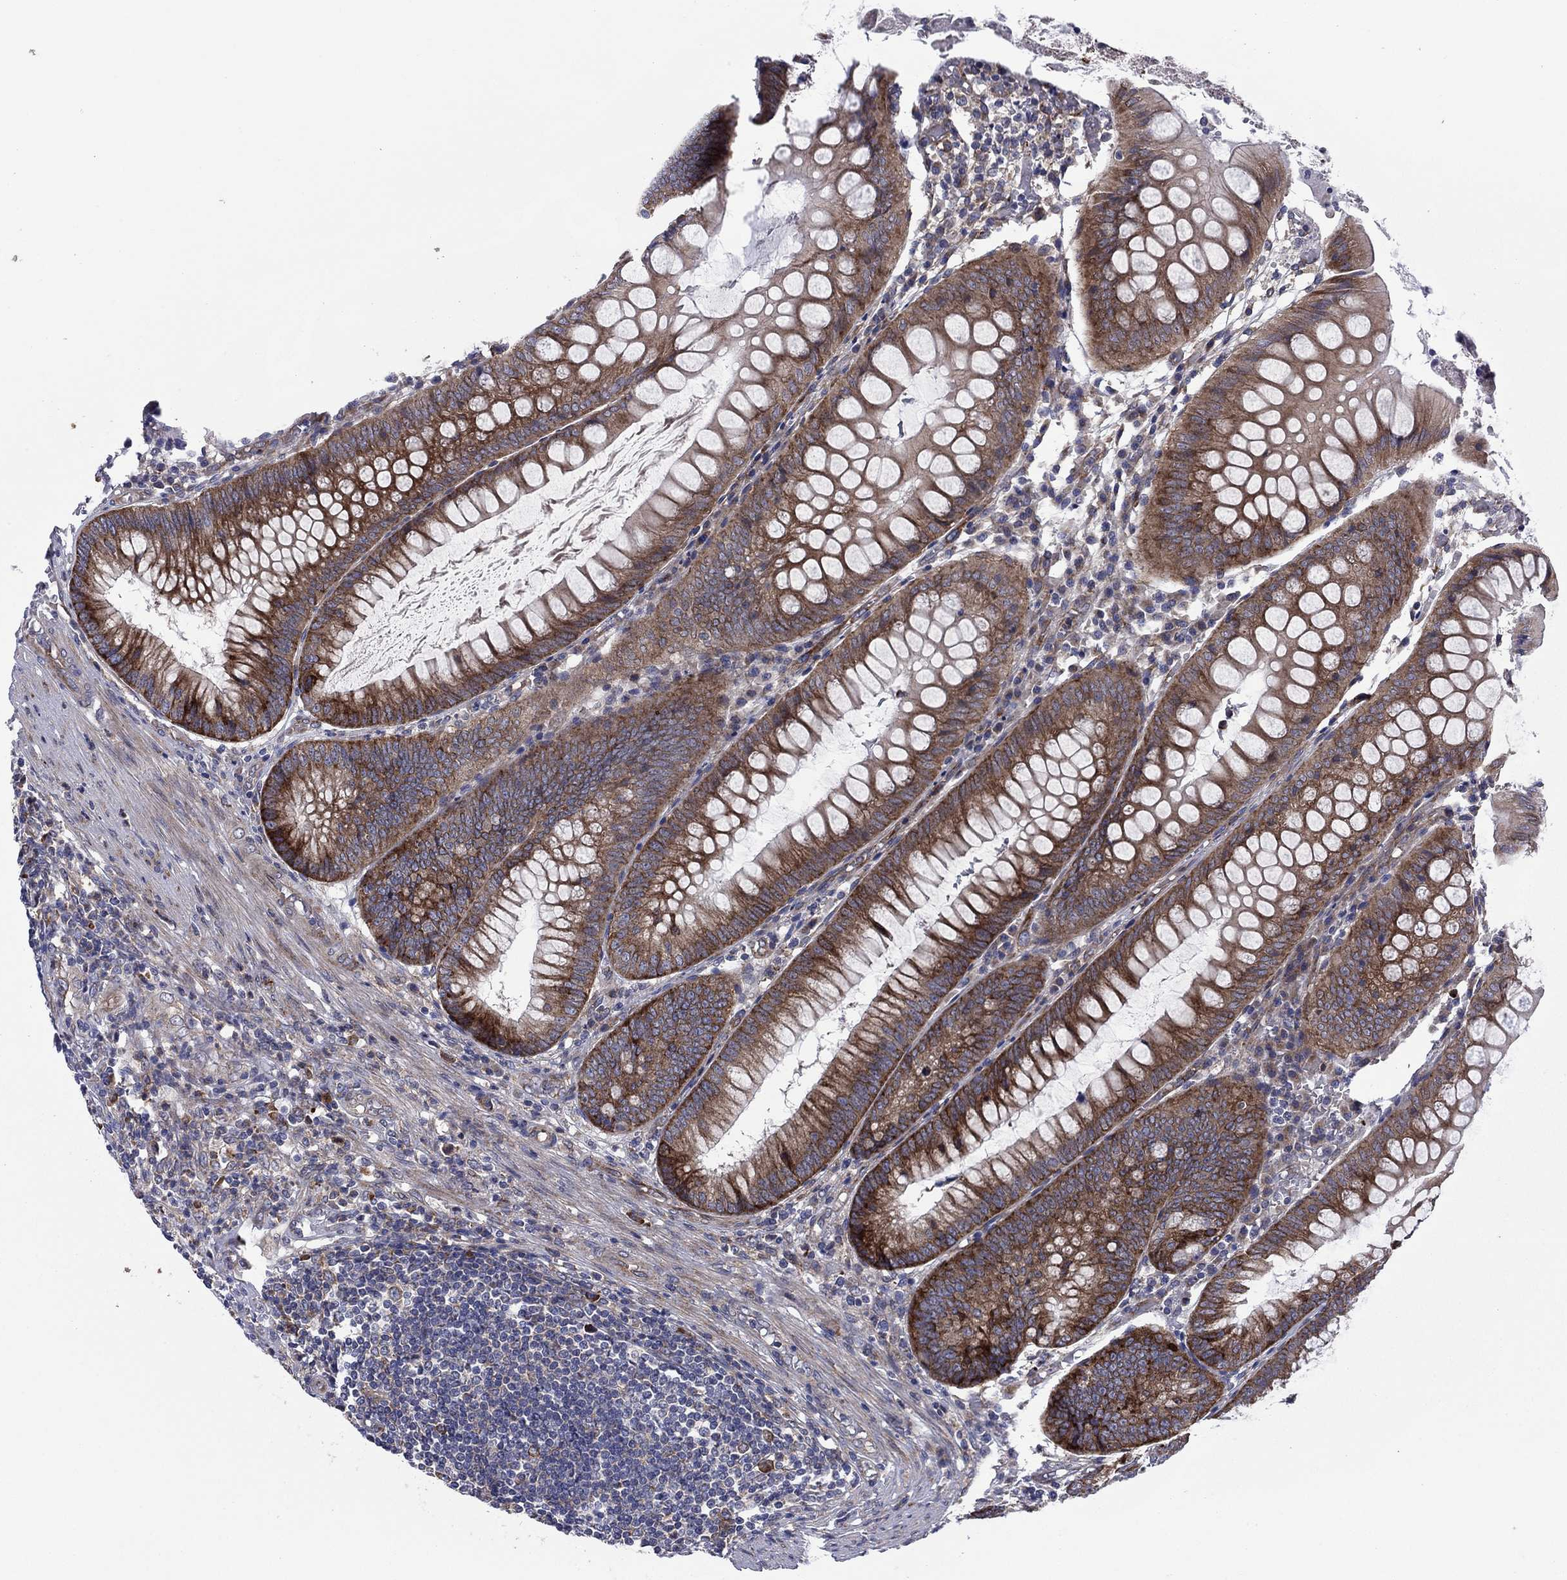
{"staining": {"intensity": "strong", "quantity": "25%-75%", "location": "cytoplasmic/membranous"}, "tissue": "appendix", "cell_type": "Glandular cells", "image_type": "normal", "snomed": [{"axis": "morphology", "description": "Normal tissue, NOS"}, {"axis": "morphology", "description": "Inflammation, NOS"}, {"axis": "topography", "description": "Appendix"}], "caption": "This is a micrograph of immunohistochemistry staining of normal appendix, which shows strong positivity in the cytoplasmic/membranous of glandular cells.", "gene": "GPR155", "patient": {"sex": "male", "age": 16}}